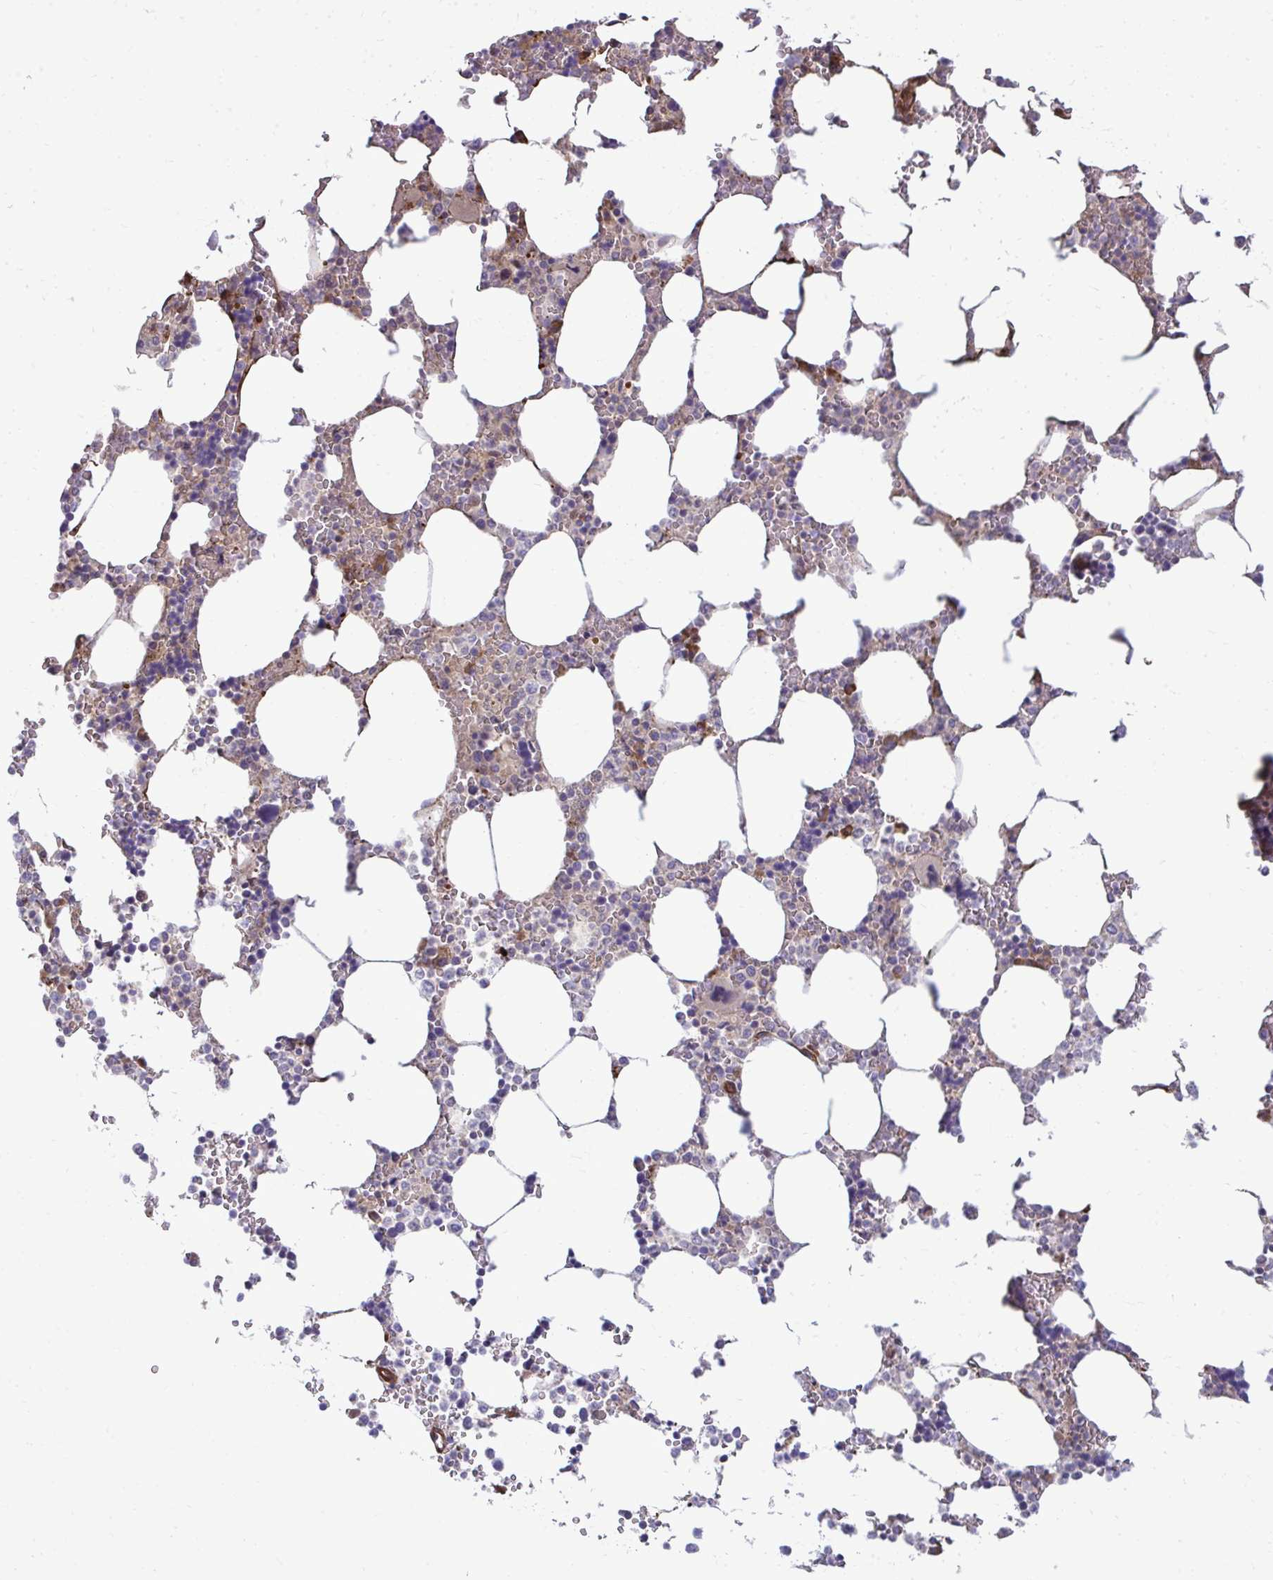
{"staining": {"intensity": "moderate", "quantity": "<25%", "location": "cytoplasmic/membranous"}, "tissue": "bone marrow", "cell_type": "Hematopoietic cells", "image_type": "normal", "snomed": [{"axis": "morphology", "description": "Normal tissue, NOS"}, {"axis": "topography", "description": "Bone marrow"}], "caption": "A micrograph showing moderate cytoplasmic/membranous expression in approximately <25% of hematopoietic cells in normal bone marrow, as visualized by brown immunohistochemical staining.", "gene": "ZSCAN9", "patient": {"sex": "male", "age": 64}}